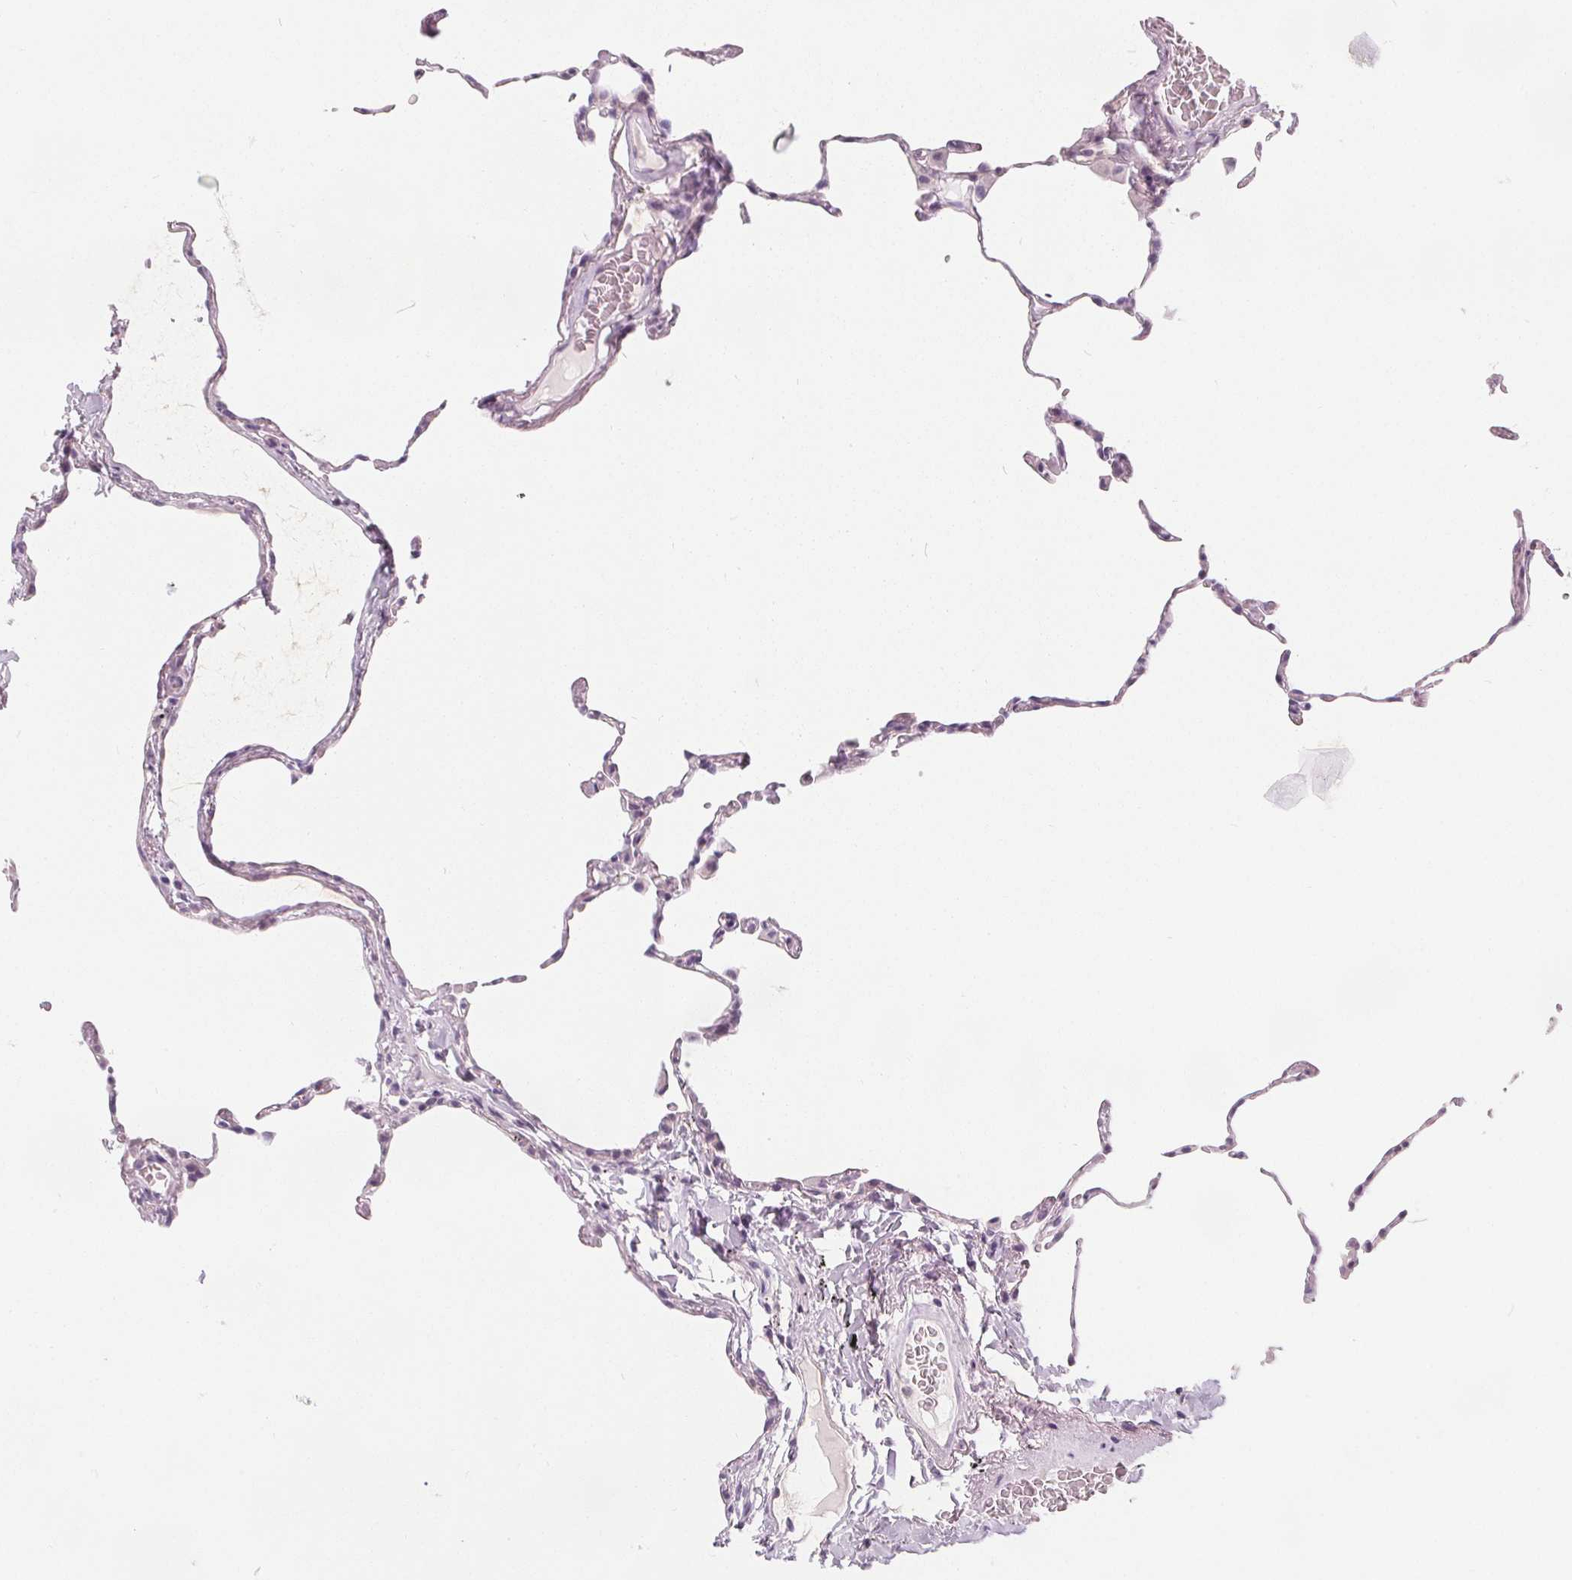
{"staining": {"intensity": "negative", "quantity": "none", "location": "none"}, "tissue": "lung", "cell_type": "Alveolar cells", "image_type": "normal", "snomed": [{"axis": "morphology", "description": "Normal tissue, NOS"}, {"axis": "topography", "description": "Lung"}], "caption": "Micrograph shows no significant protein expression in alveolar cells of normal lung. Brightfield microscopy of IHC stained with DAB (3,3'-diaminobenzidine) (brown) and hematoxylin (blue), captured at high magnification.", "gene": "UGP2", "patient": {"sex": "female", "age": 57}}